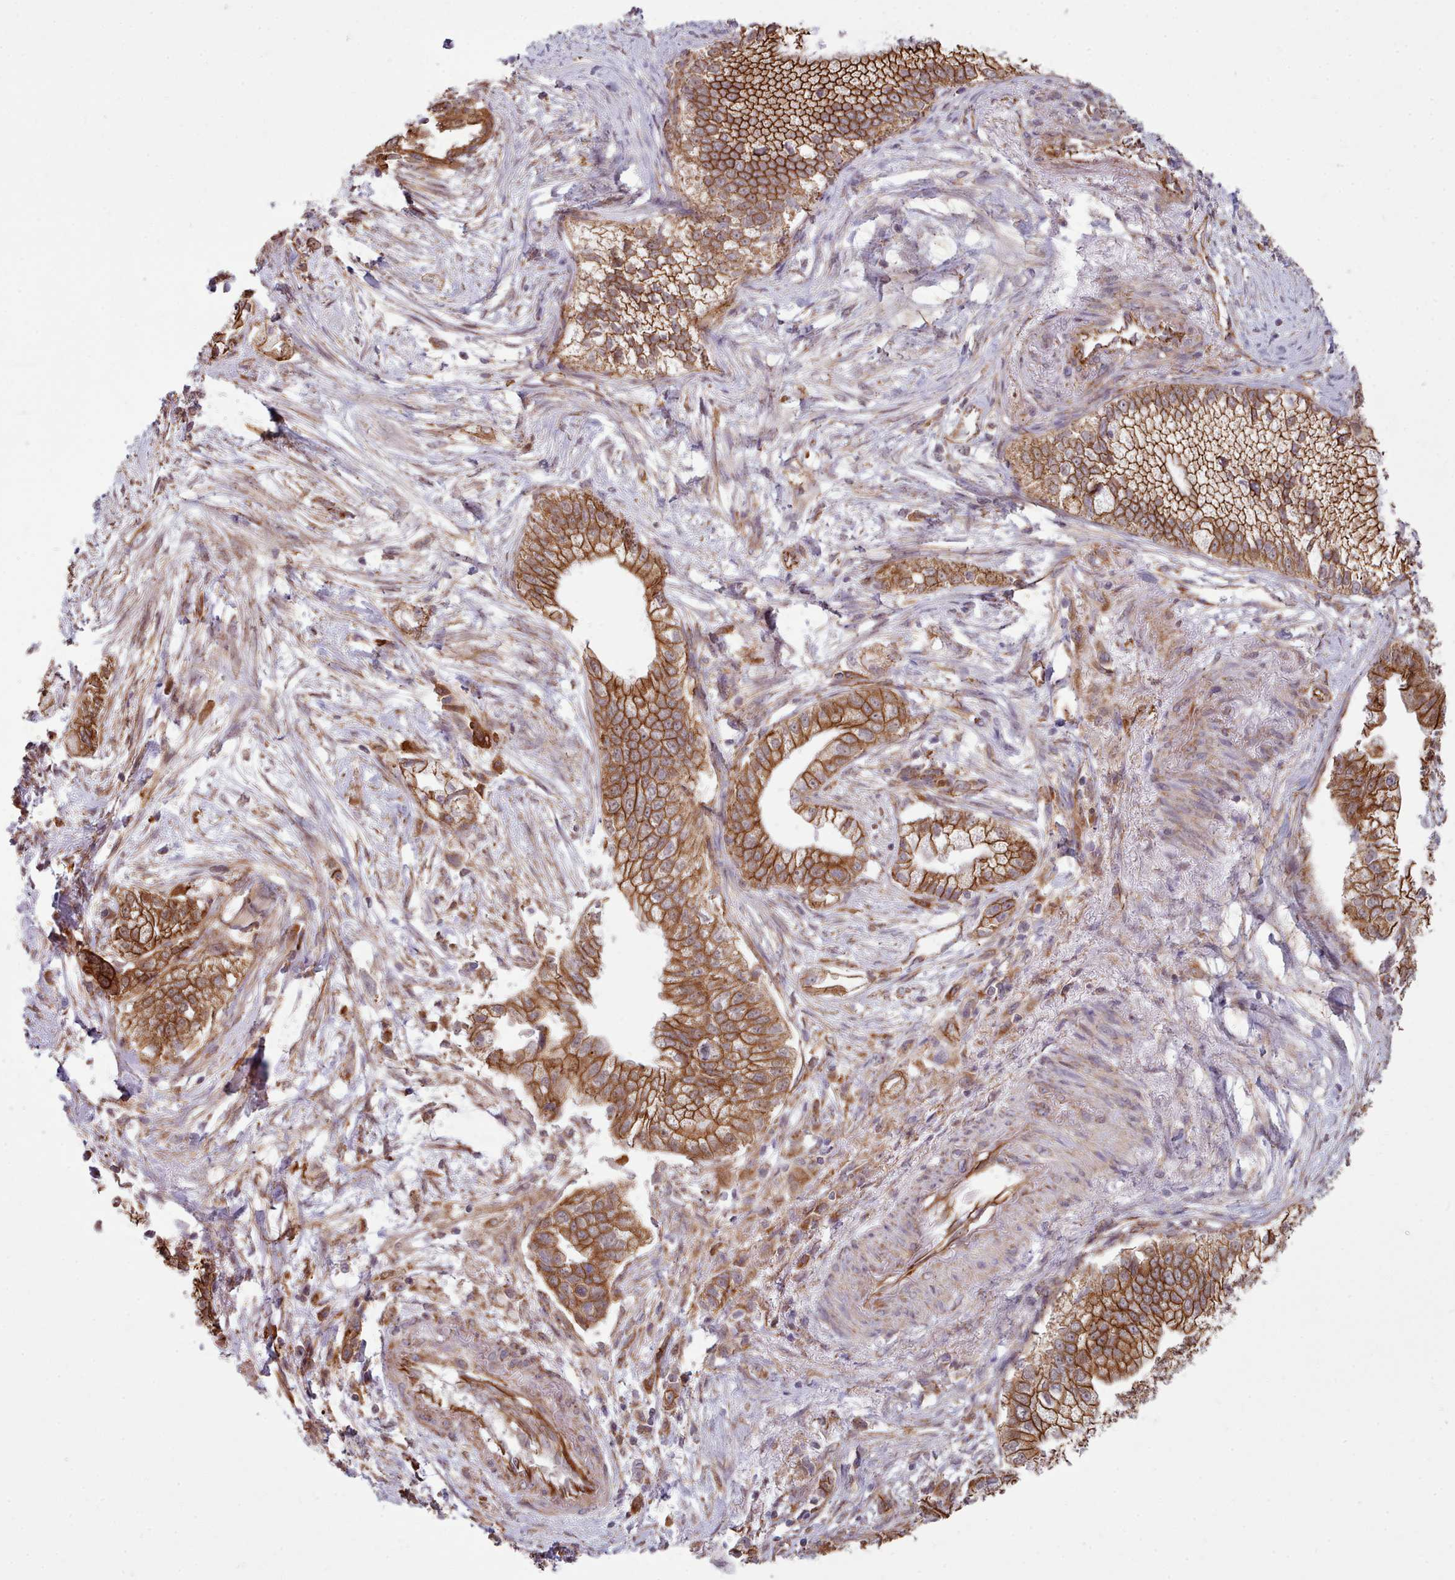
{"staining": {"intensity": "strong", "quantity": ">75%", "location": "cytoplasmic/membranous"}, "tissue": "pancreatic cancer", "cell_type": "Tumor cells", "image_type": "cancer", "snomed": [{"axis": "morphology", "description": "Adenocarcinoma, NOS"}, {"axis": "topography", "description": "Pancreas"}], "caption": "Pancreatic cancer (adenocarcinoma) stained for a protein (brown) shows strong cytoplasmic/membranous positive expression in approximately >75% of tumor cells.", "gene": "MRPL46", "patient": {"sex": "male", "age": 70}}